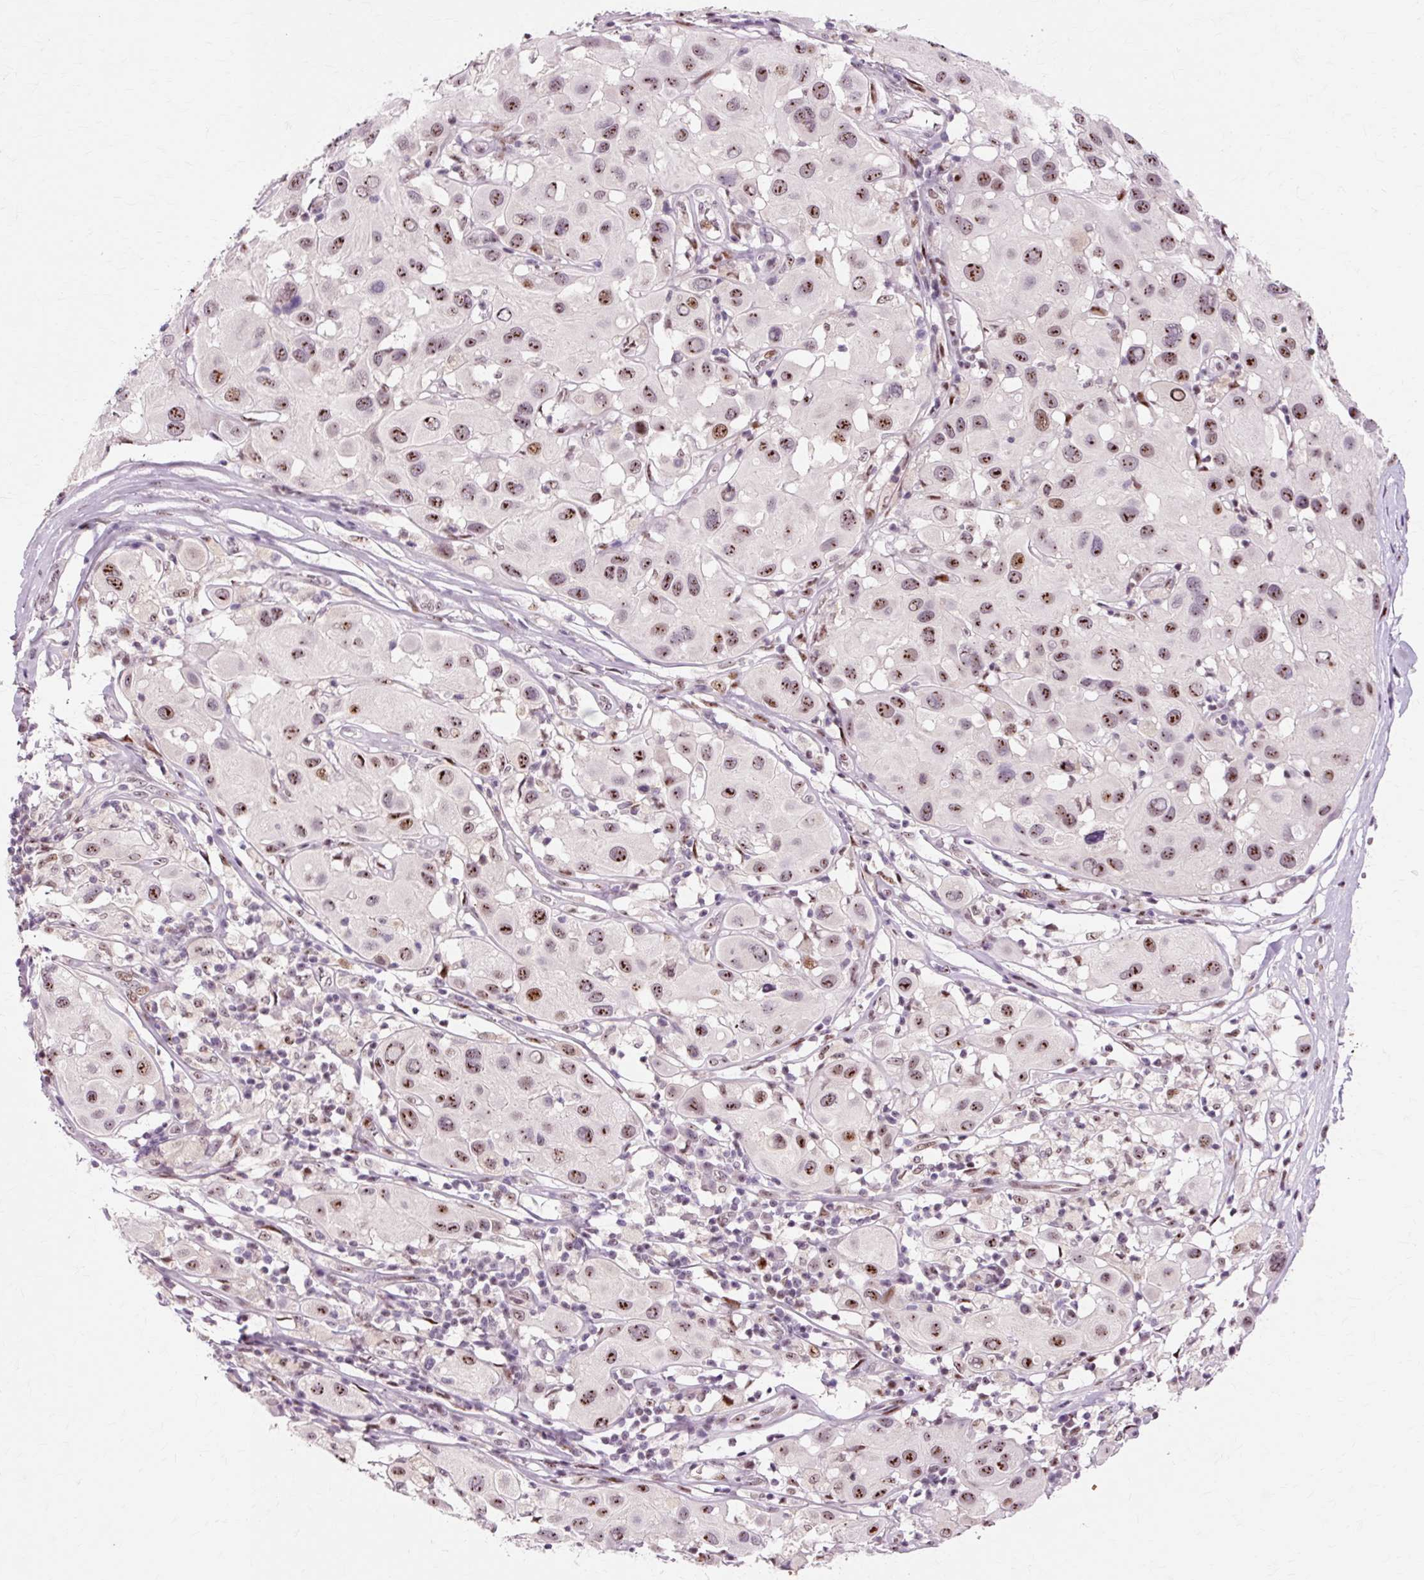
{"staining": {"intensity": "moderate", "quantity": "25%-75%", "location": "nuclear"}, "tissue": "melanoma", "cell_type": "Tumor cells", "image_type": "cancer", "snomed": [{"axis": "morphology", "description": "Malignant melanoma, Metastatic site"}, {"axis": "topography", "description": "Skin"}], "caption": "Melanoma was stained to show a protein in brown. There is medium levels of moderate nuclear positivity in approximately 25%-75% of tumor cells.", "gene": "MACROD2", "patient": {"sex": "male", "age": 41}}